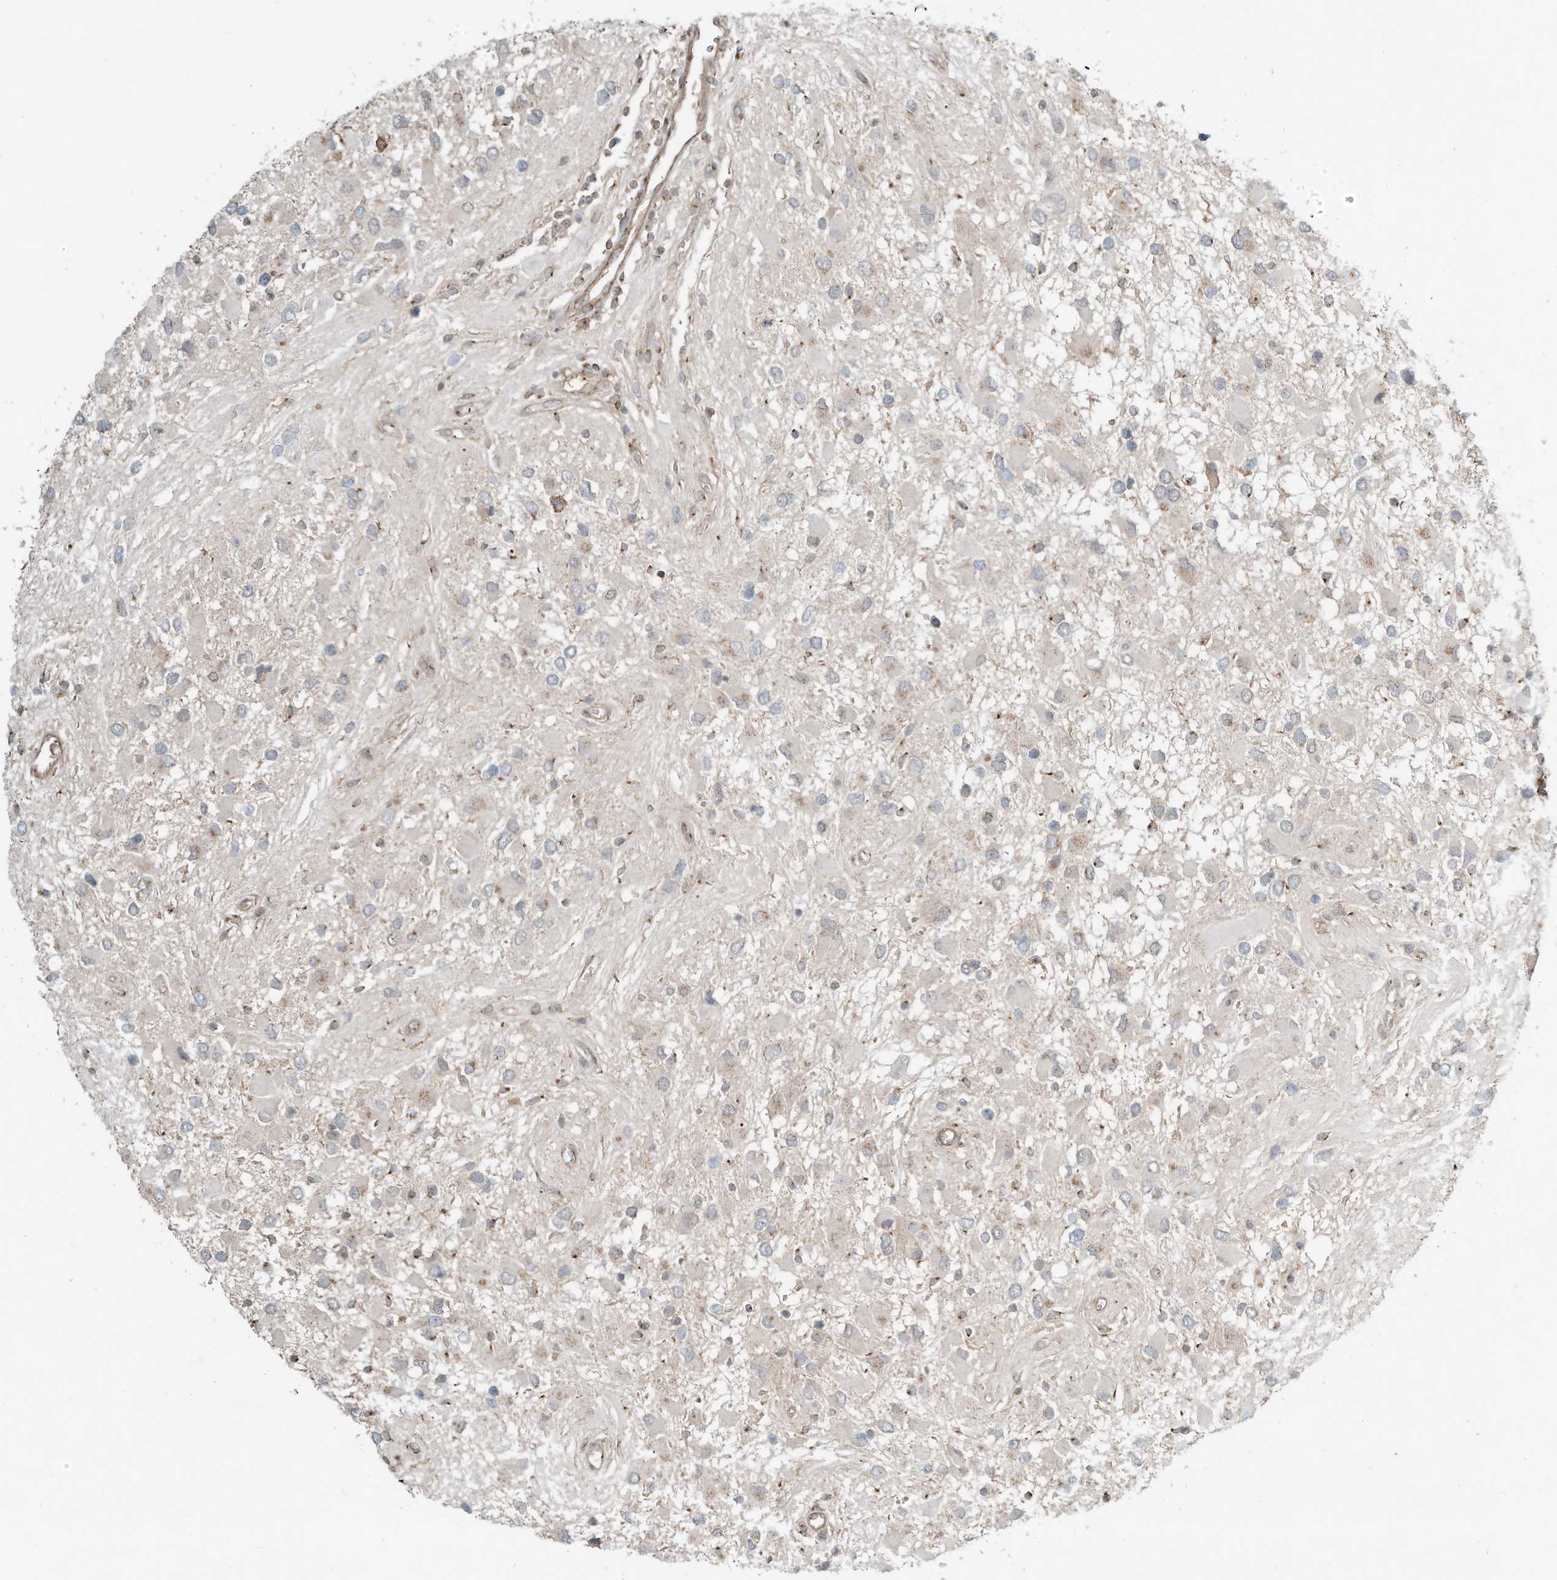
{"staining": {"intensity": "weak", "quantity": "<25%", "location": "cytoplasmic/membranous"}, "tissue": "glioma", "cell_type": "Tumor cells", "image_type": "cancer", "snomed": [{"axis": "morphology", "description": "Glioma, malignant, High grade"}, {"axis": "topography", "description": "Brain"}], "caption": "Micrograph shows no protein expression in tumor cells of malignant glioma (high-grade) tissue.", "gene": "CUX1", "patient": {"sex": "male", "age": 53}}